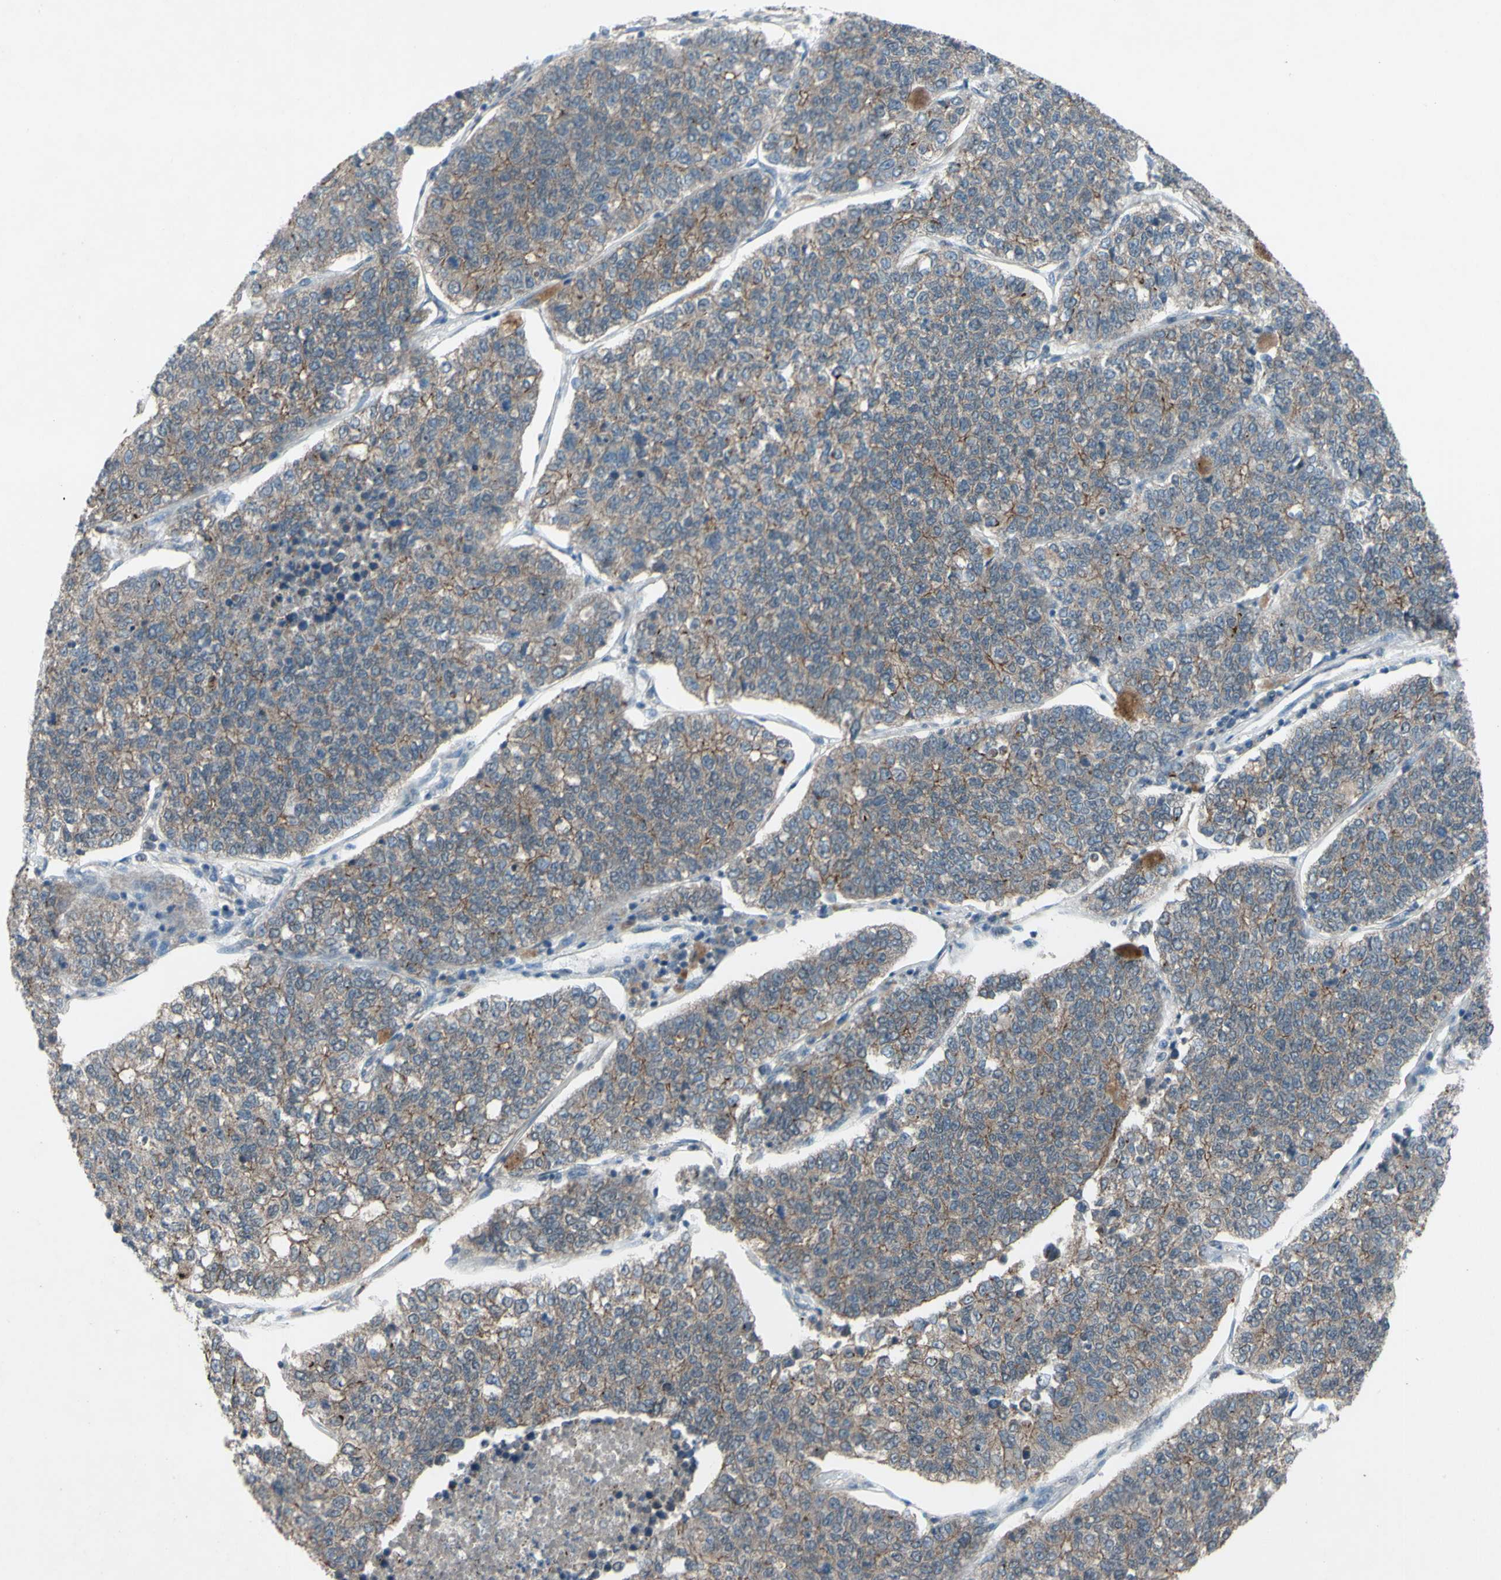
{"staining": {"intensity": "moderate", "quantity": "25%-75%", "location": "cytoplasmic/membranous"}, "tissue": "lung cancer", "cell_type": "Tumor cells", "image_type": "cancer", "snomed": [{"axis": "morphology", "description": "Adenocarcinoma, NOS"}, {"axis": "topography", "description": "Lung"}], "caption": "A micrograph of lung cancer (adenocarcinoma) stained for a protein reveals moderate cytoplasmic/membranous brown staining in tumor cells. The protein of interest is shown in brown color, while the nuclei are stained blue.", "gene": "CDCP1", "patient": {"sex": "male", "age": 49}}